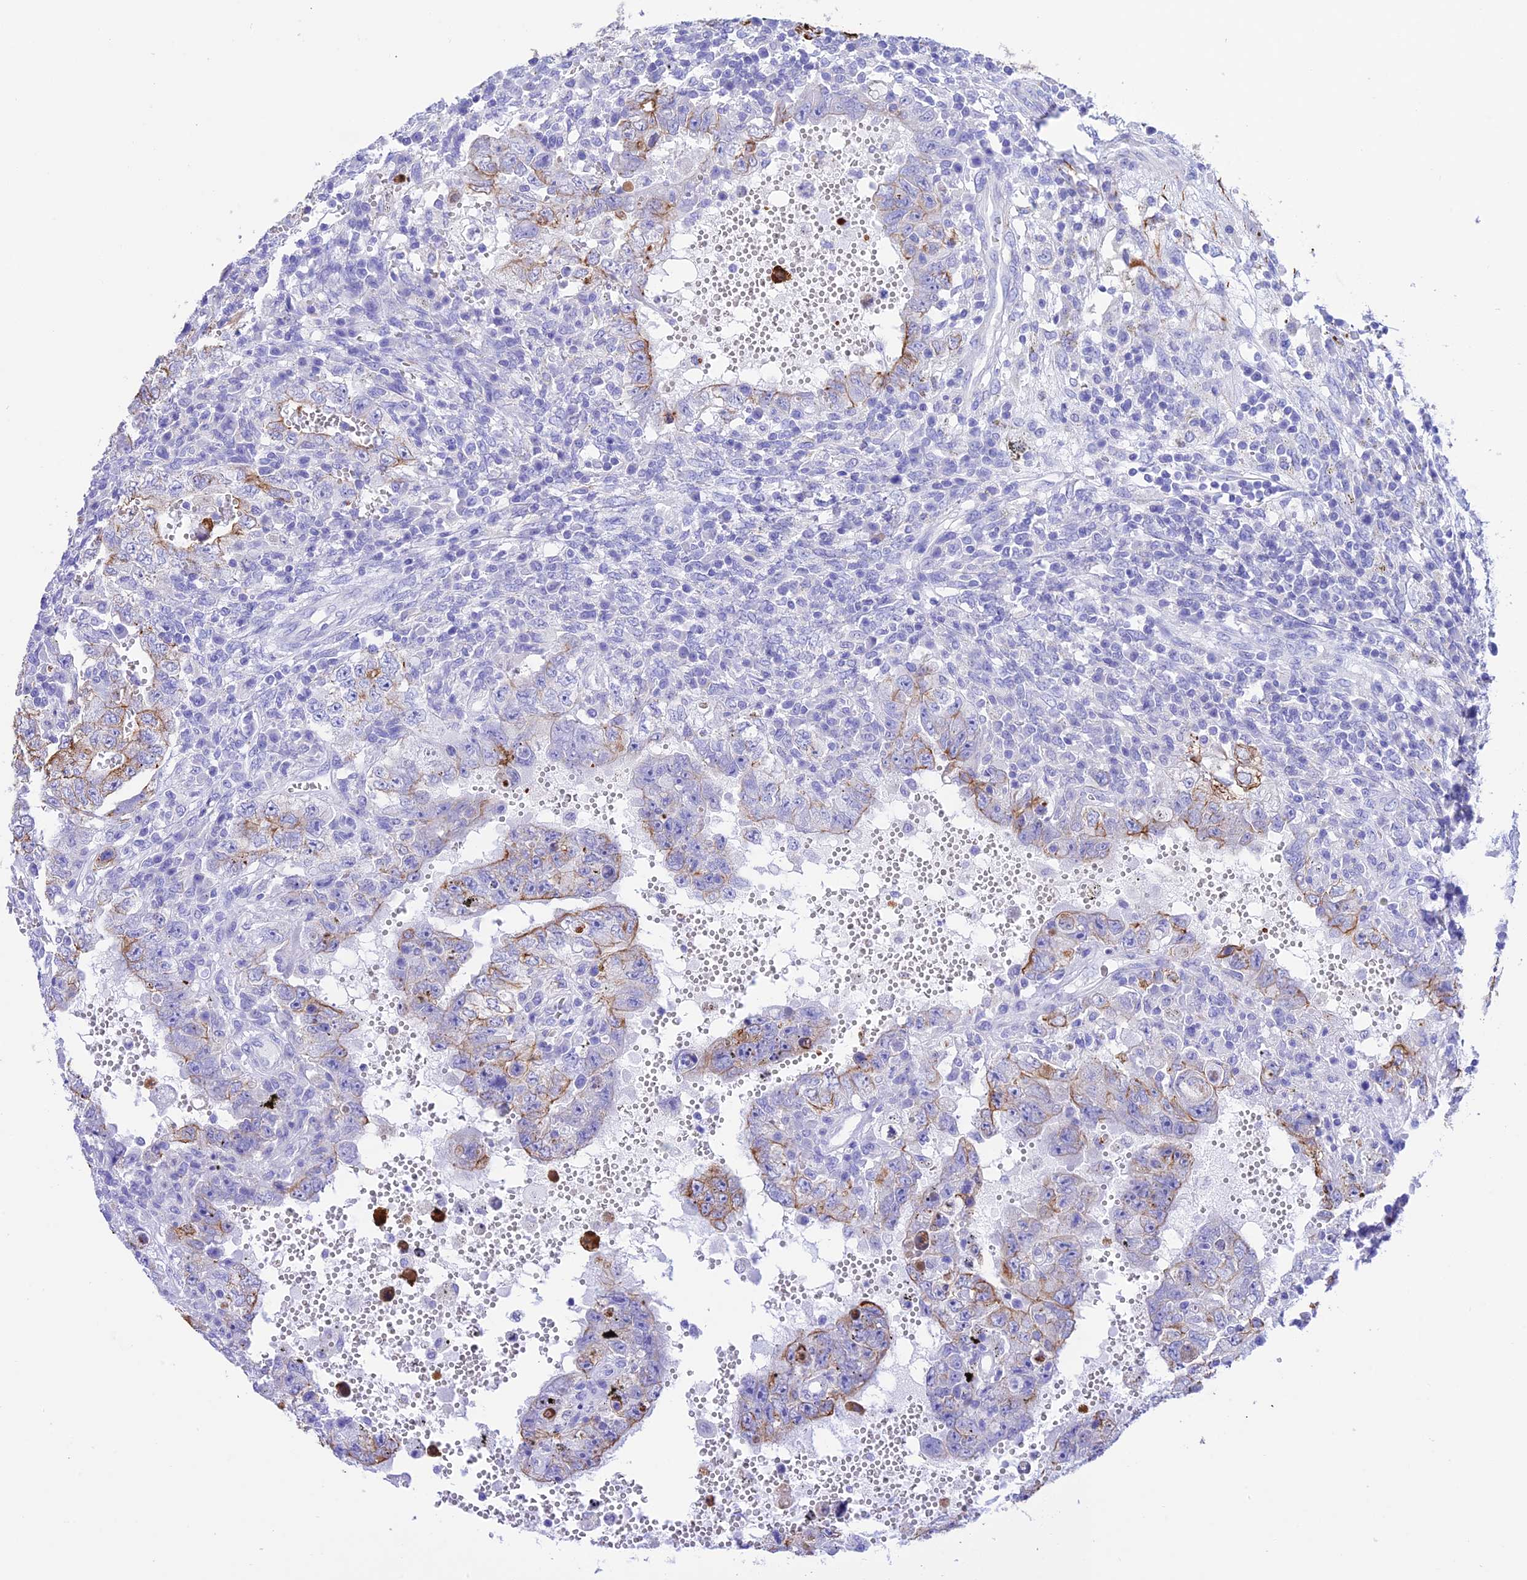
{"staining": {"intensity": "moderate", "quantity": "<25%", "location": "cytoplasmic/membranous"}, "tissue": "testis cancer", "cell_type": "Tumor cells", "image_type": "cancer", "snomed": [{"axis": "morphology", "description": "Carcinoma, Embryonal, NOS"}, {"axis": "topography", "description": "Testis"}], "caption": "High-power microscopy captured an immunohistochemistry histopathology image of testis cancer (embryonal carcinoma), revealing moderate cytoplasmic/membranous expression in approximately <25% of tumor cells. Ihc stains the protein of interest in brown and the nuclei are stained blue.", "gene": "VPS52", "patient": {"sex": "male", "age": 26}}